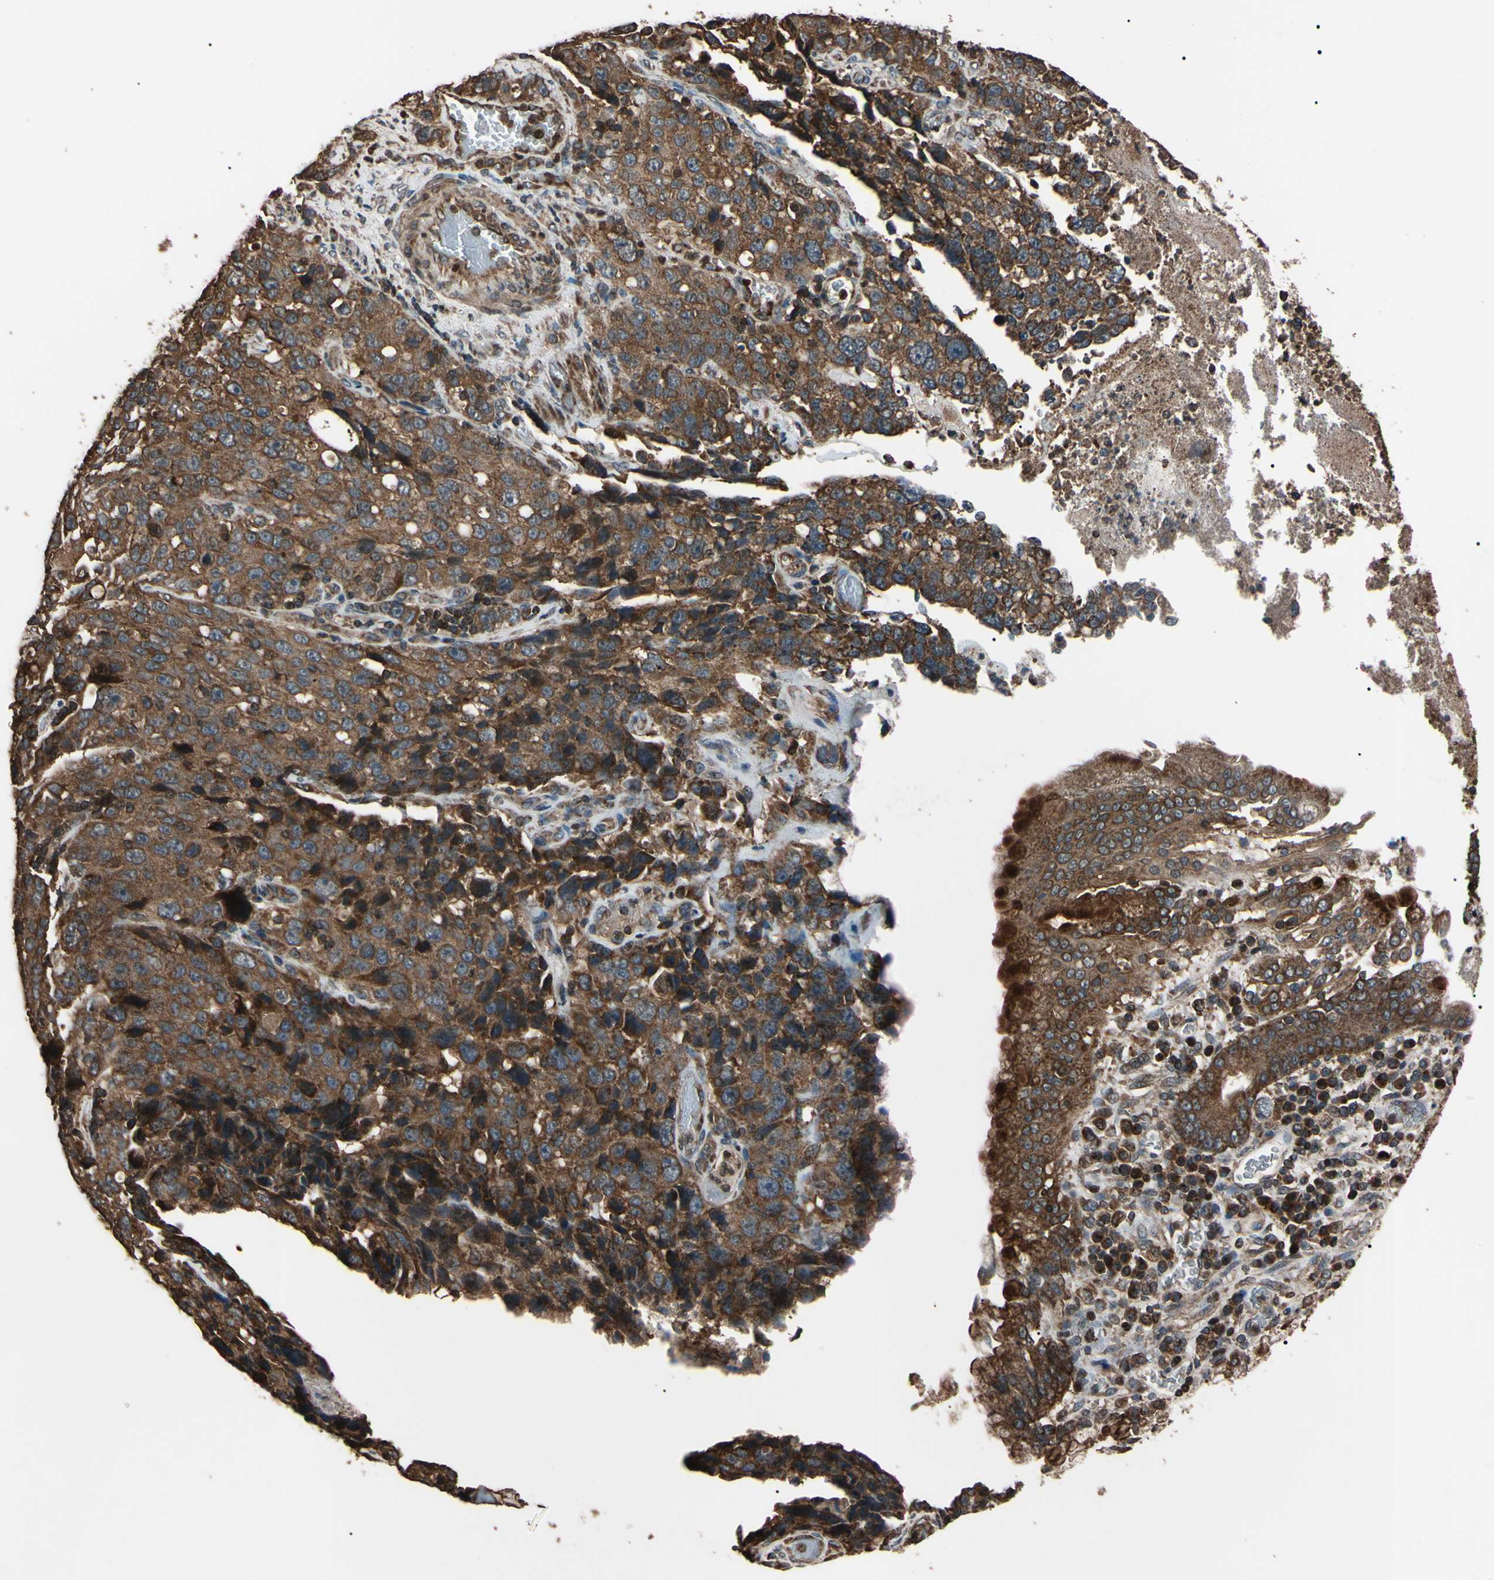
{"staining": {"intensity": "weak", "quantity": ">75%", "location": "cytoplasmic/membranous"}, "tissue": "stomach cancer", "cell_type": "Tumor cells", "image_type": "cancer", "snomed": [{"axis": "morphology", "description": "Normal tissue, NOS"}, {"axis": "morphology", "description": "Adenocarcinoma, NOS"}, {"axis": "topography", "description": "Stomach"}], "caption": "There is low levels of weak cytoplasmic/membranous staining in tumor cells of adenocarcinoma (stomach), as demonstrated by immunohistochemical staining (brown color).", "gene": "TNFRSF1A", "patient": {"sex": "male", "age": 48}}